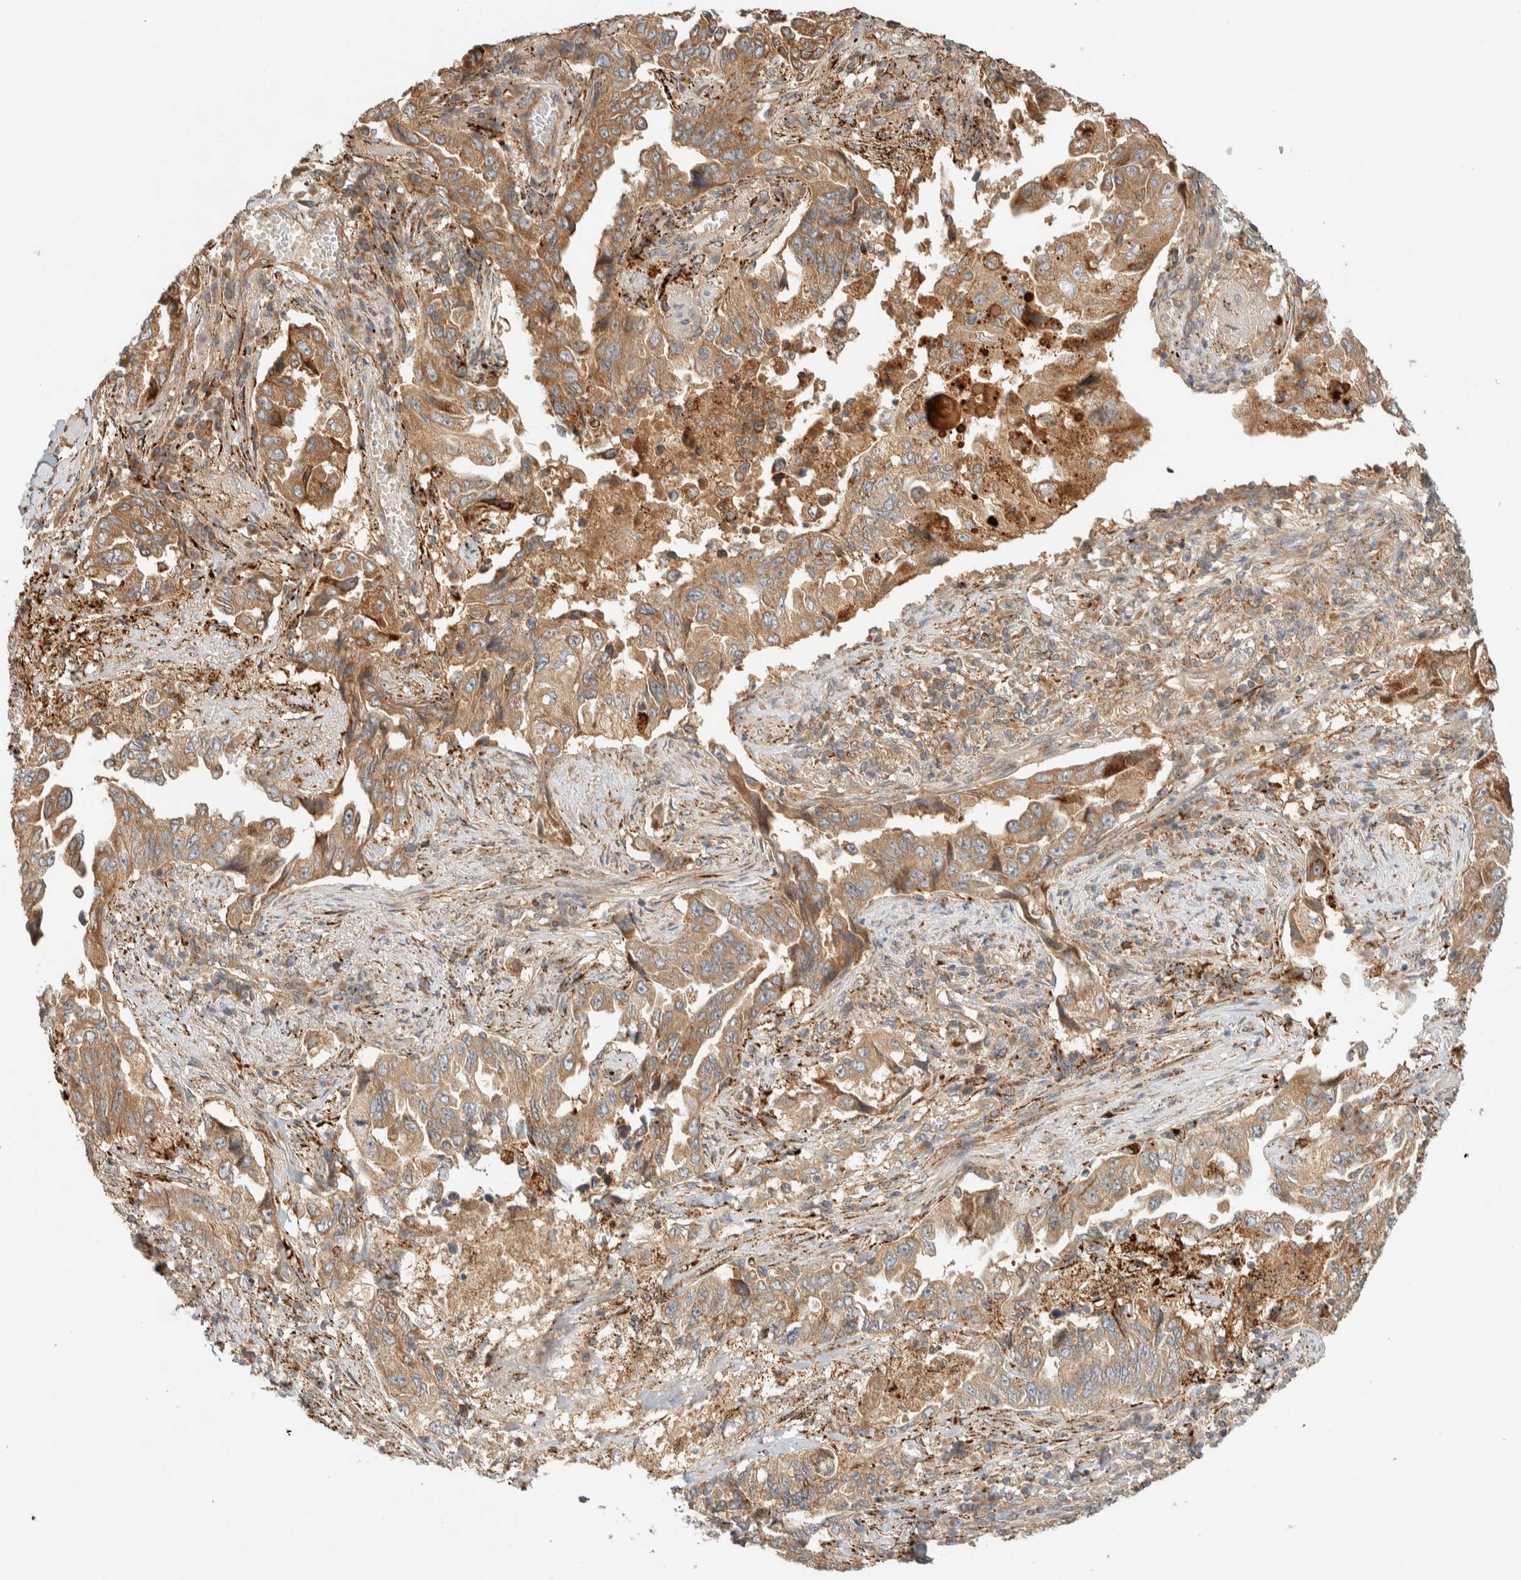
{"staining": {"intensity": "moderate", "quantity": ">75%", "location": "cytoplasmic/membranous"}, "tissue": "lung cancer", "cell_type": "Tumor cells", "image_type": "cancer", "snomed": [{"axis": "morphology", "description": "Adenocarcinoma, NOS"}, {"axis": "topography", "description": "Lung"}], "caption": "Immunohistochemical staining of lung adenocarcinoma shows medium levels of moderate cytoplasmic/membranous protein positivity in about >75% of tumor cells. The protein of interest is stained brown, and the nuclei are stained in blue (DAB (3,3'-diaminobenzidine) IHC with brightfield microscopy, high magnification).", "gene": "FAM167A", "patient": {"sex": "female", "age": 51}}